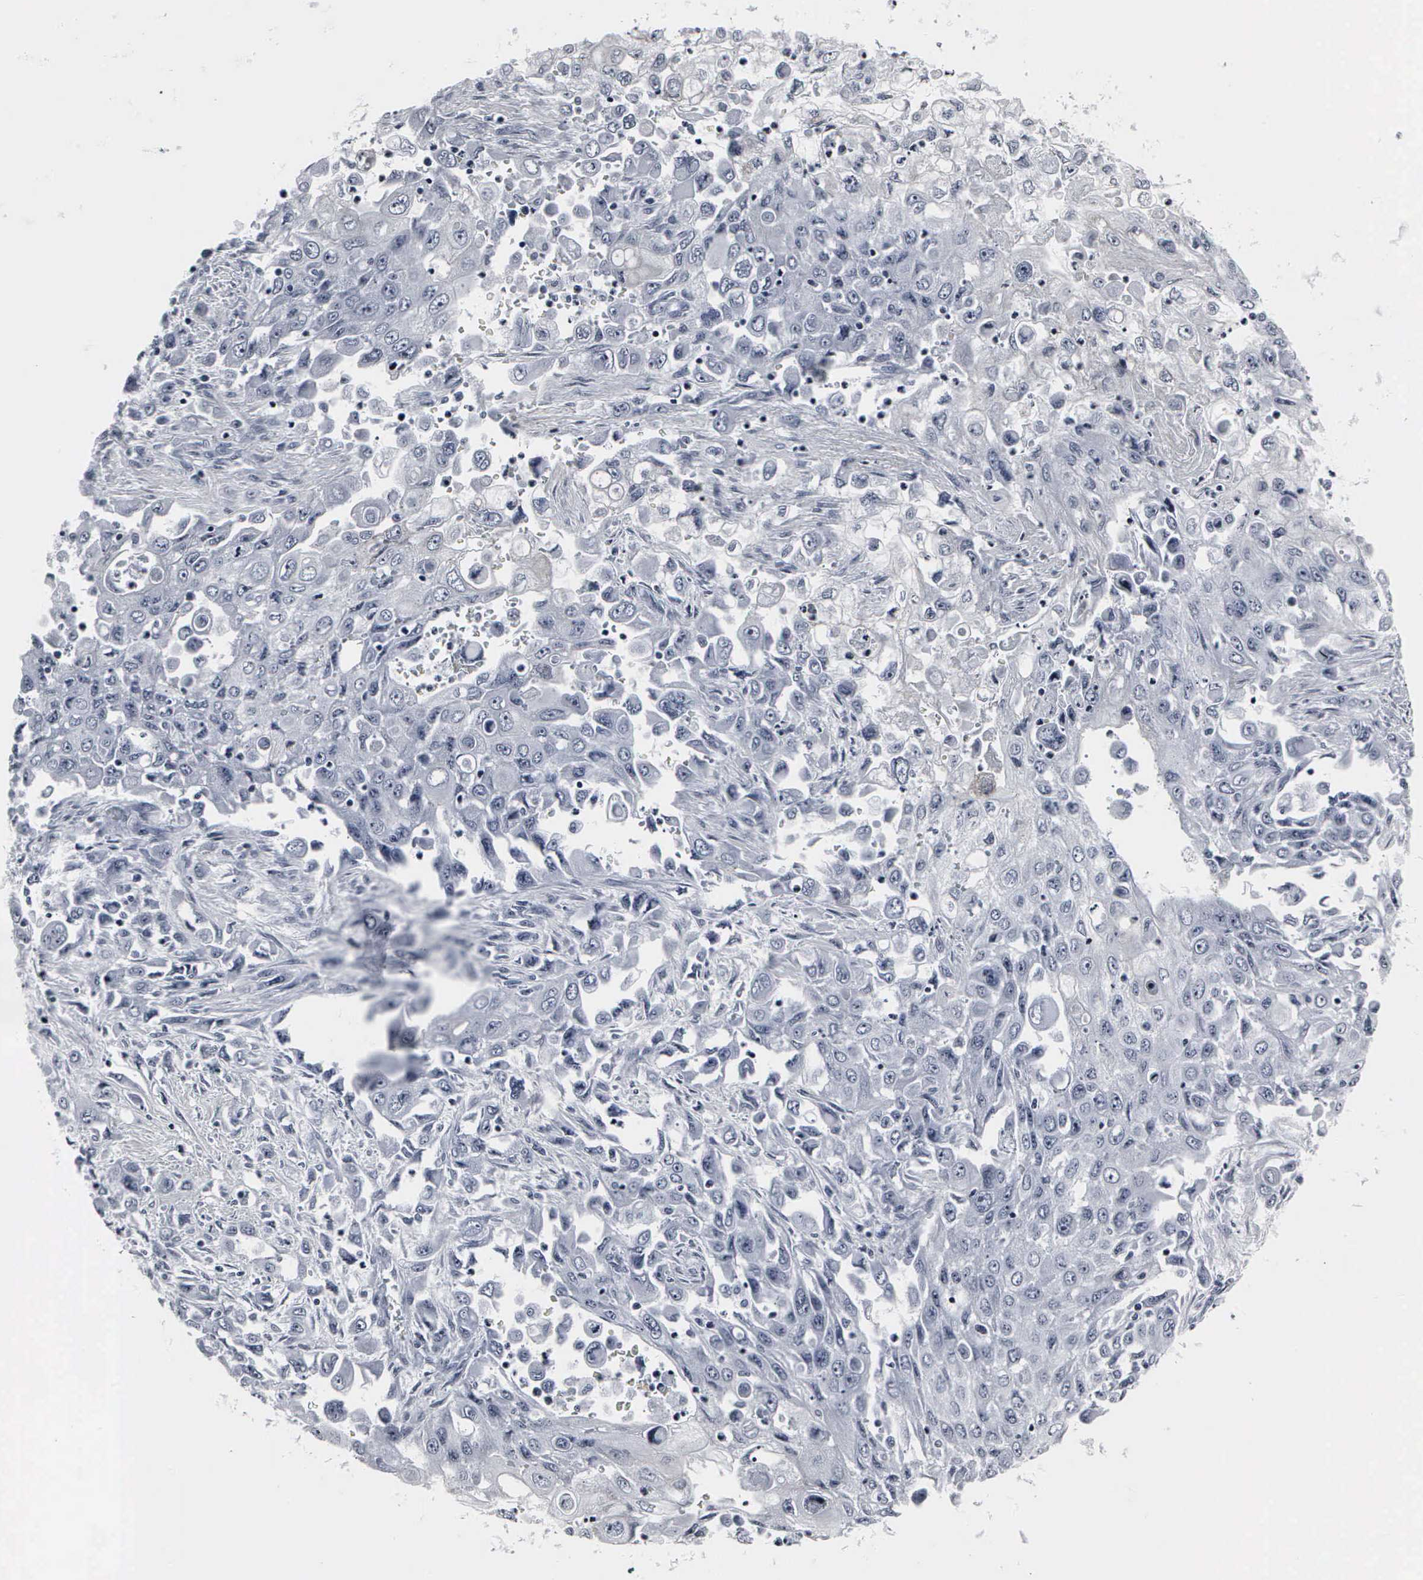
{"staining": {"intensity": "negative", "quantity": "none", "location": "none"}, "tissue": "pancreatic cancer", "cell_type": "Tumor cells", "image_type": "cancer", "snomed": [{"axis": "morphology", "description": "Adenocarcinoma, NOS"}, {"axis": "topography", "description": "Pancreas"}], "caption": "A high-resolution micrograph shows immunohistochemistry (IHC) staining of pancreatic cancer, which reveals no significant expression in tumor cells.", "gene": "DGCR2", "patient": {"sex": "male", "age": 70}}